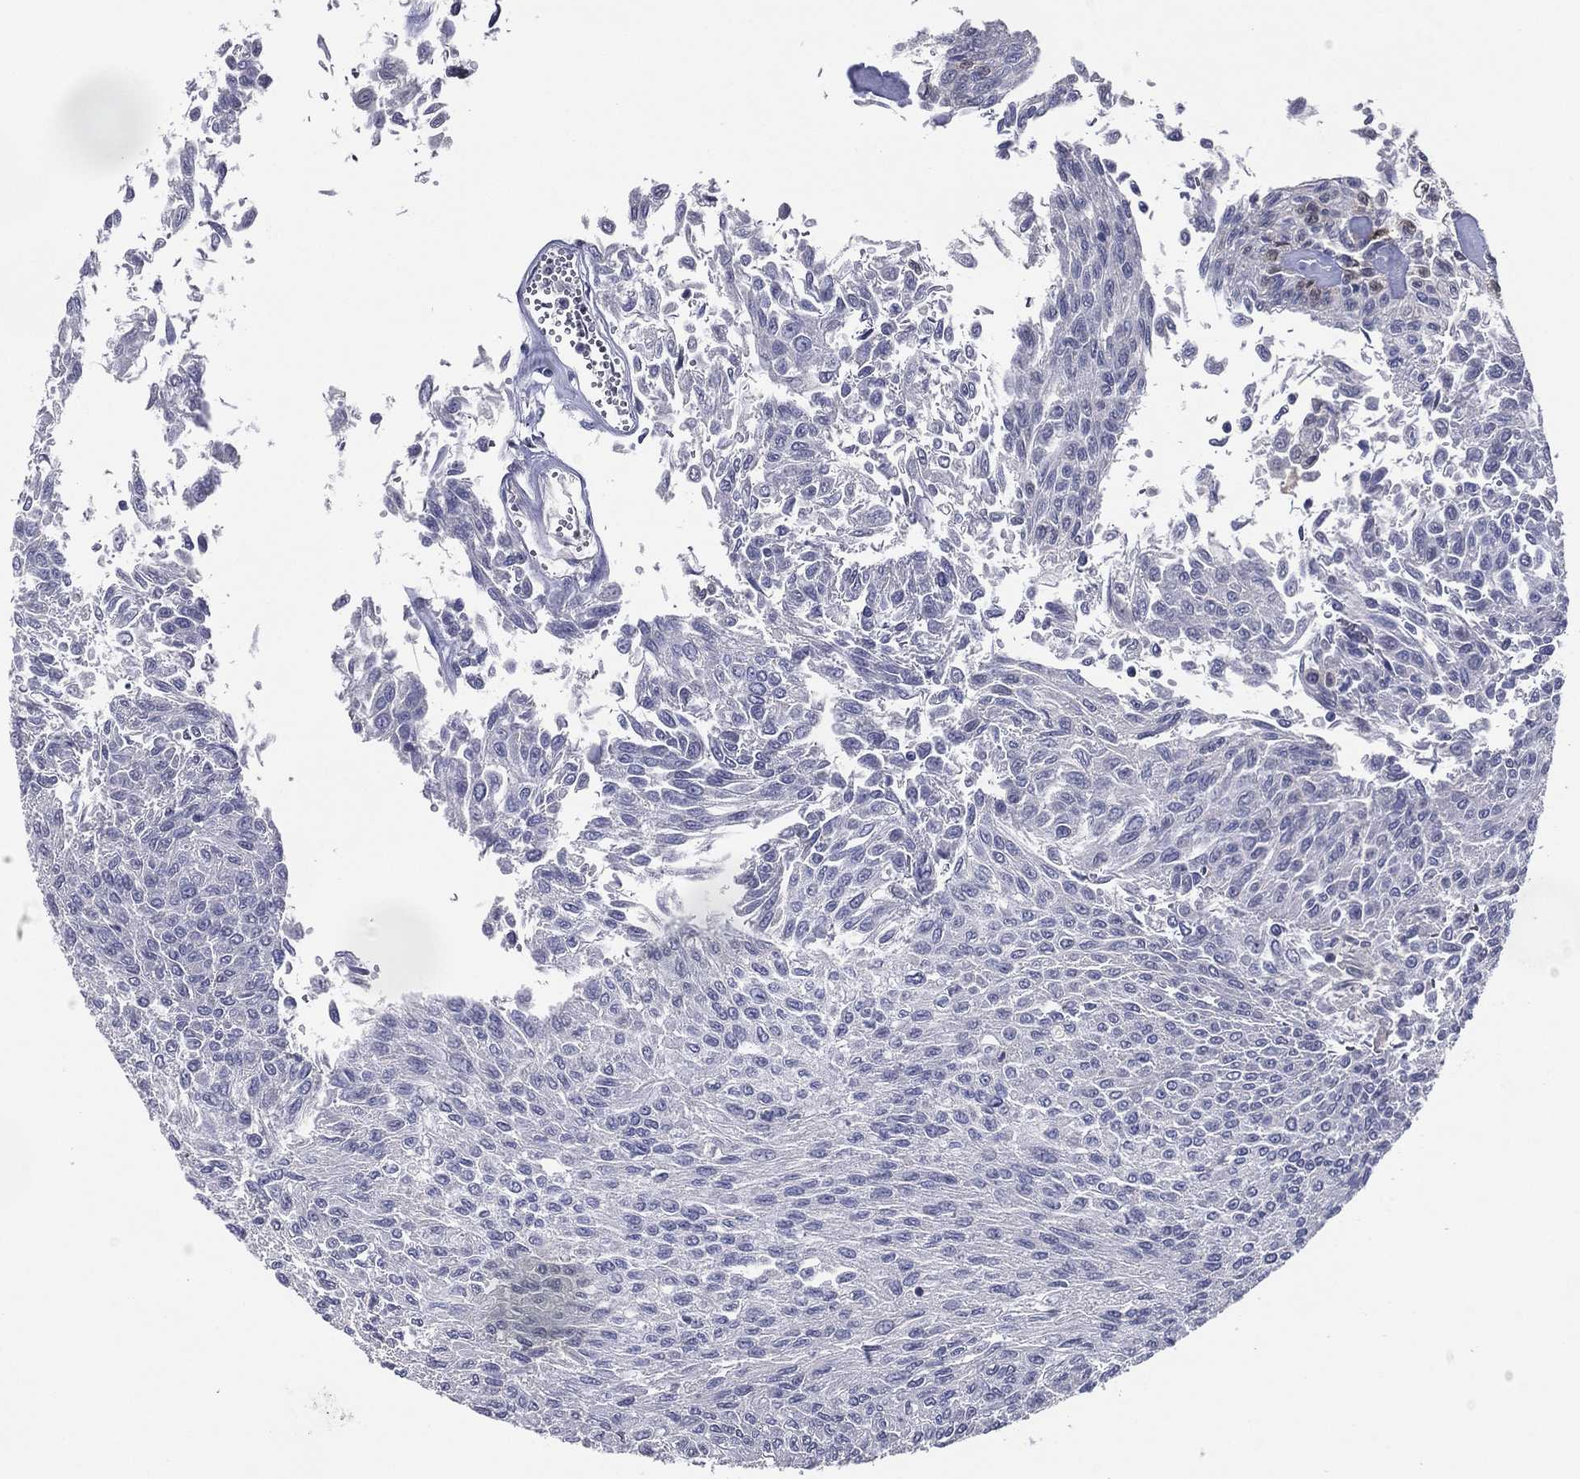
{"staining": {"intensity": "negative", "quantity": "none", "location": "none"}, "tissue": "urothelial cancer", "cell_type": "Tumor cells", "image_type": "cancer", "snomed": [{"axis": "morphology", "description": "Urothelial carcinoma, Low grade"}, {"axis": "topography", "description": "Urinary bladder"}], "caption": "The immunohistochemistry (IHC) photomicrograph has no significant staining in tumor cells of urothelial carcinoma (low-grade) tissue.", "gene": "TFAP2A", "patient": {"sex": "male", "age": 78}}